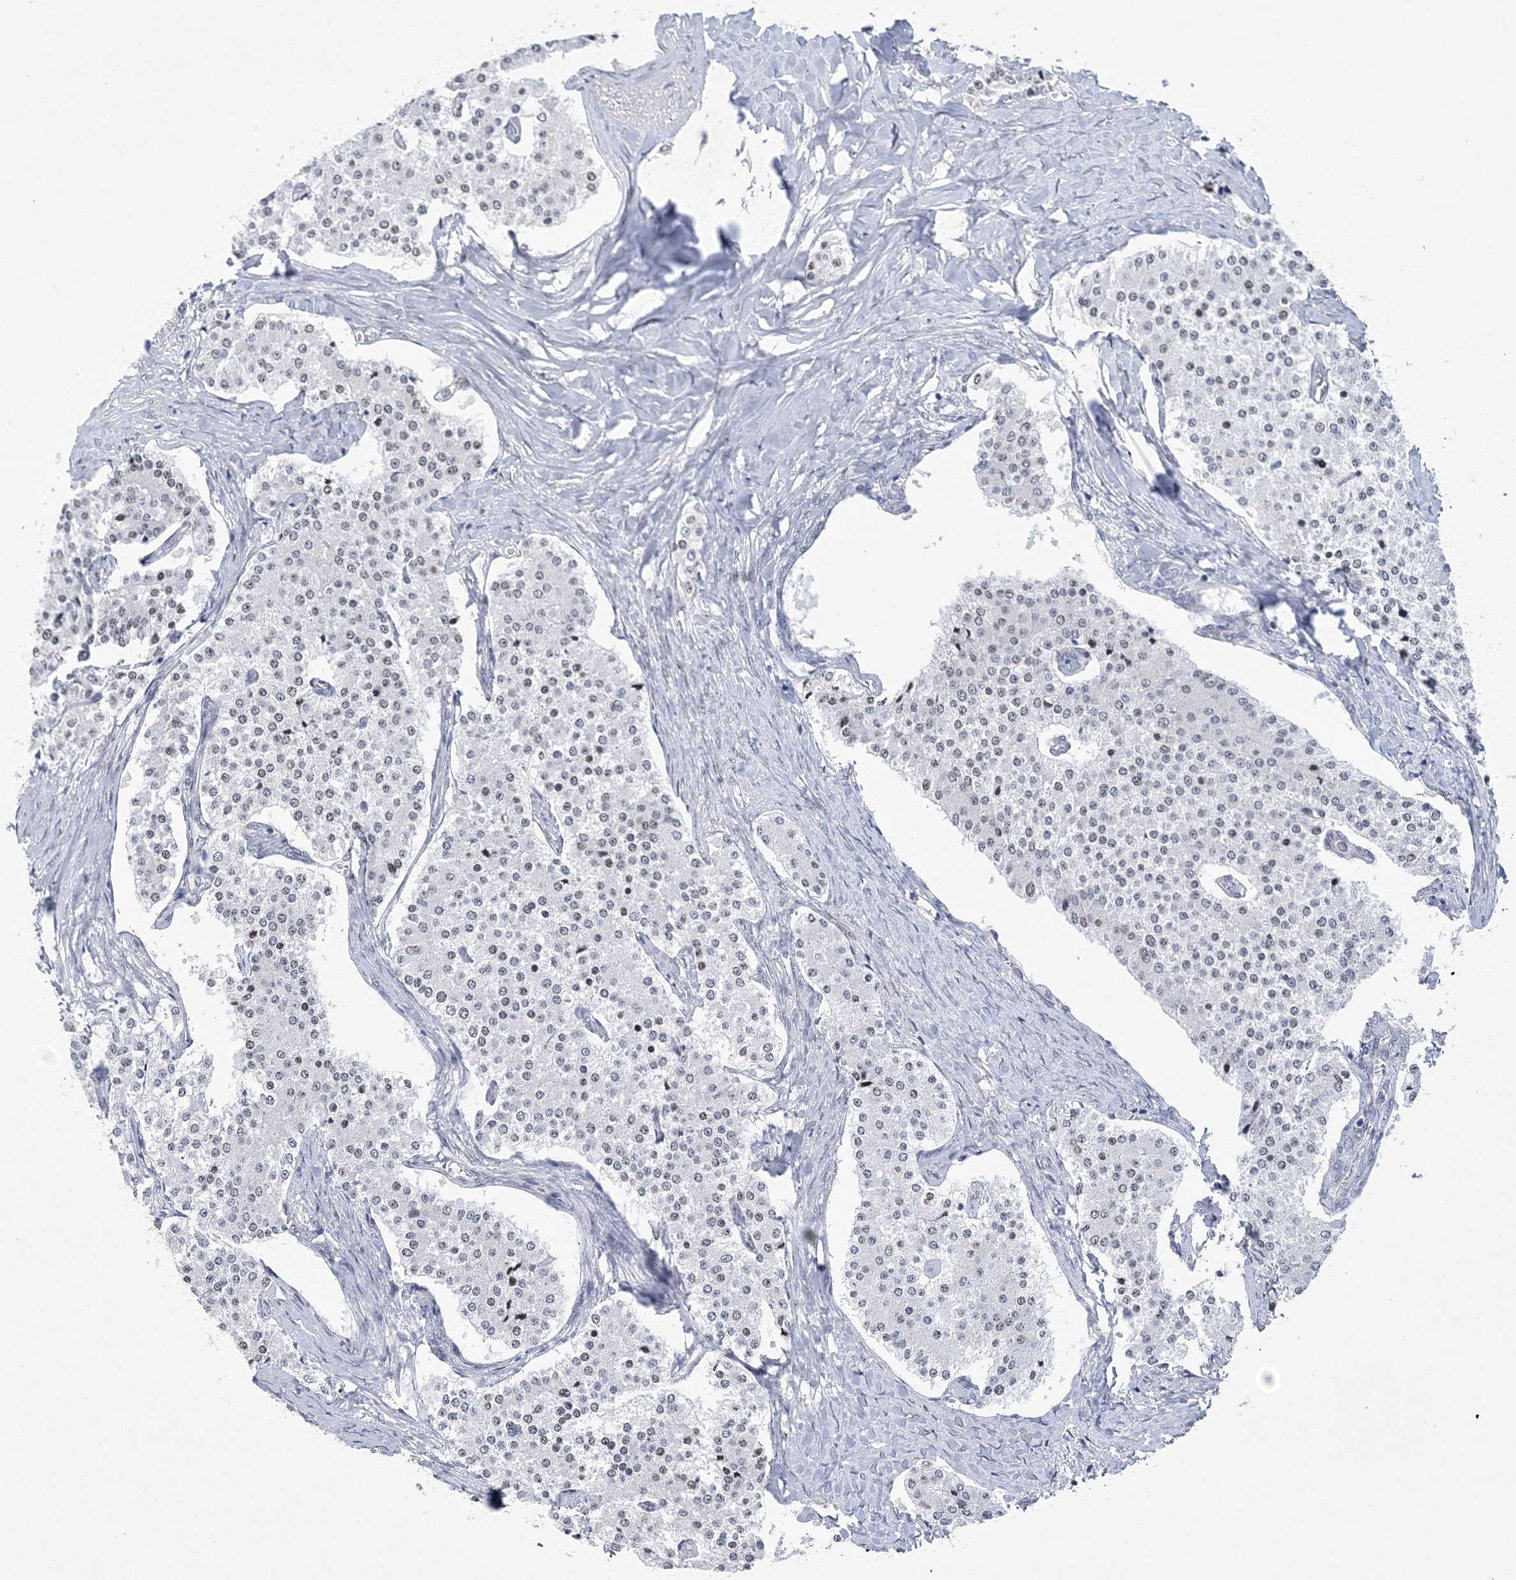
{"staining": {"intensity": "weak", "quantity": "<25%", "location": "nuclear"}, "tissue": "carcinoid", "cell_type": "Tumor cells", "image_type": "cancer", "snomed": [{"axis": "morphology", "description": "Carcinoid, malignant, NOS"}, {"axis": "topography", "description": "Colon"}], "caption": "Immunohistochemical staining of carcinoid exhibits no significant expression in tumor cells.", "gene": "HOMEZ", "patient": {"sex": "female", "age": 52}}